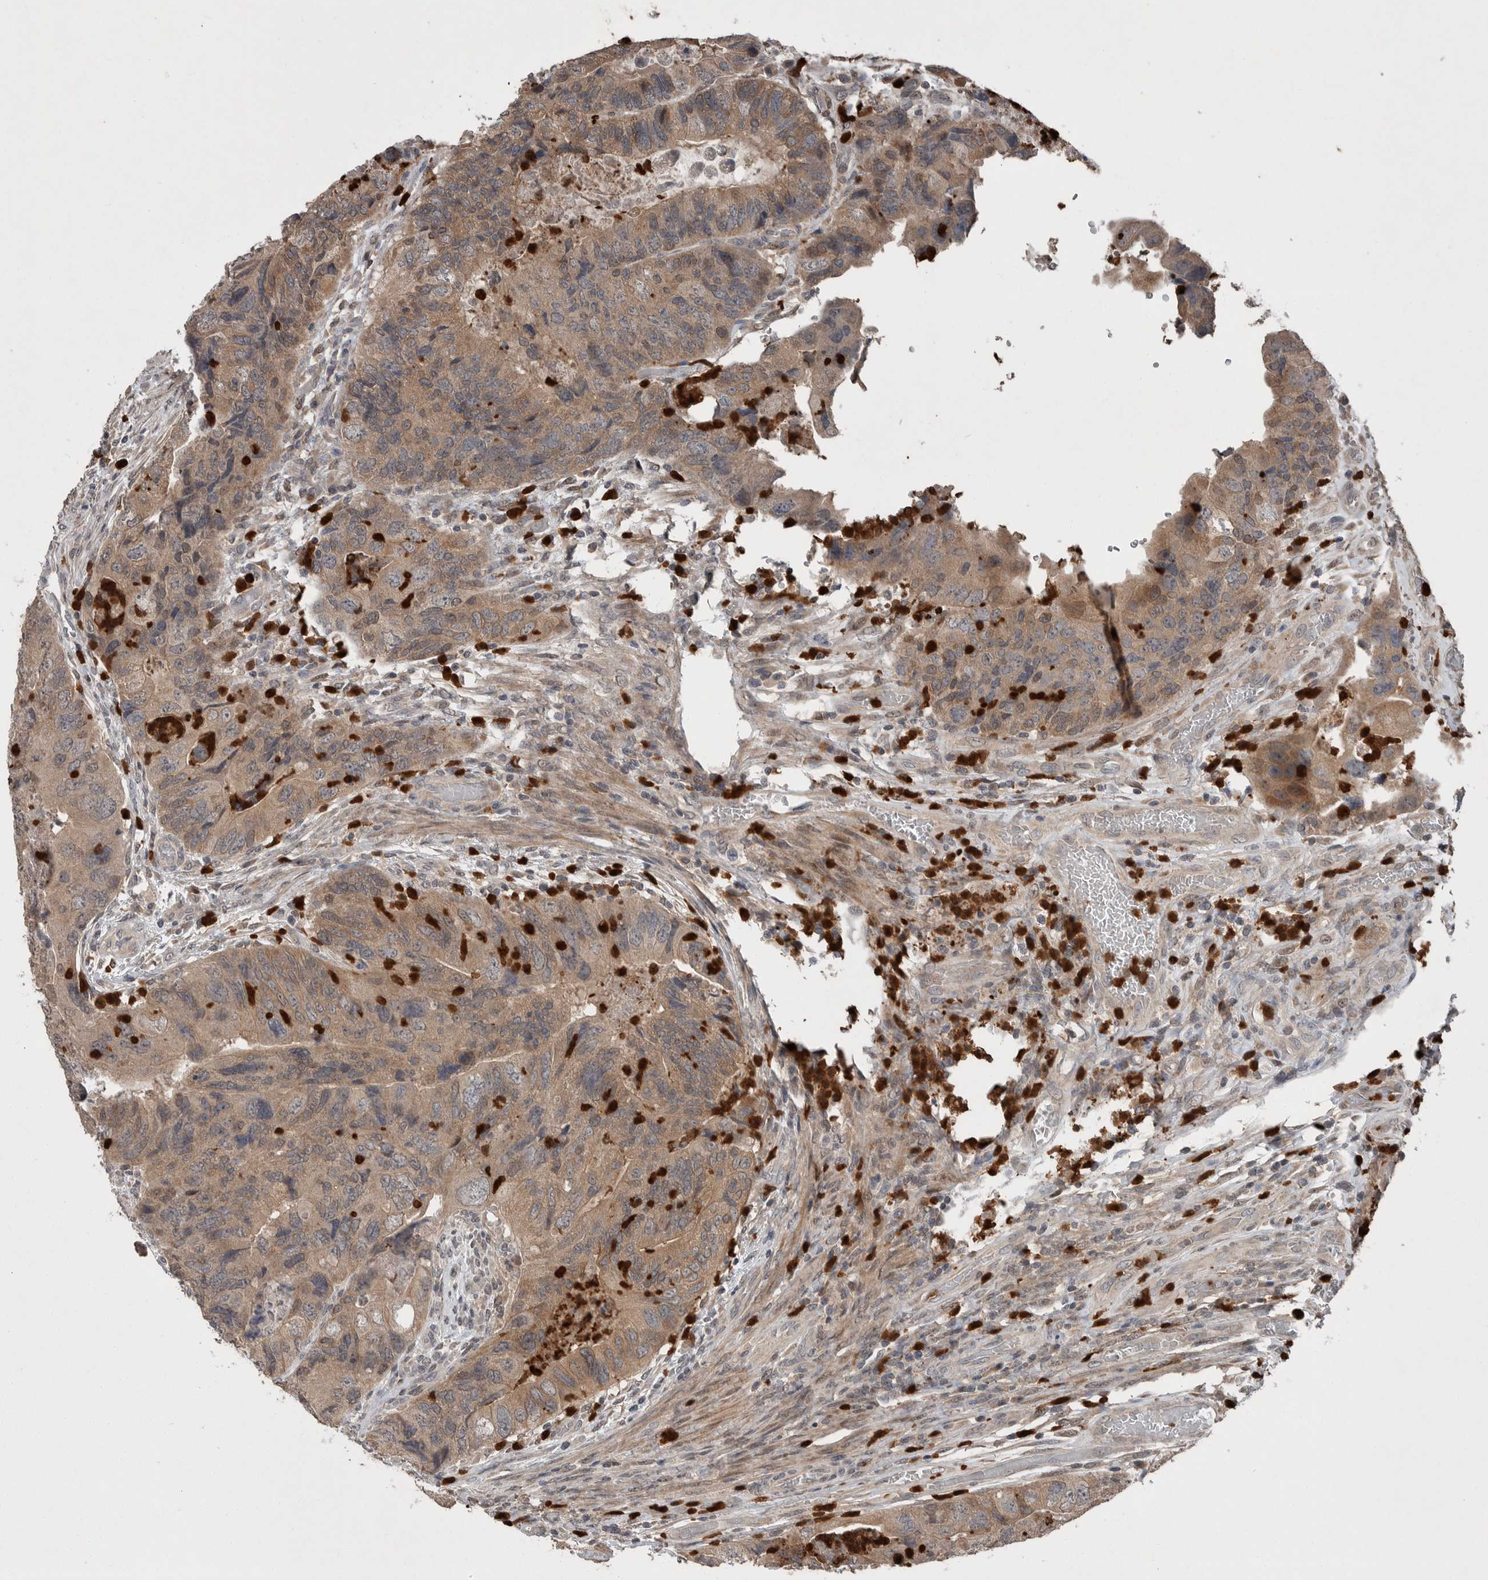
{"staining": {"intensity": "moderate", "quantity": ">75%", "location": "cytoplasmic/membranous"}, "tissue": "colorectal cancer", "cell_type": "Tumor cells", "image_type": "cancer", "snomed": [{"axis": "morphology", "description": "Adenocarcinoma, NOS"}, {"axis": "topography", "description": "Rectum"}], "caption": "Approximately >75% of tumor cells in human colorectal cancer exhibit moderate cytoplasmic/membranous protein staining as visualized by brown immunohistochemical staining.", "gene": "SCP2", "patient": {"sex": "male", "age": 63}}